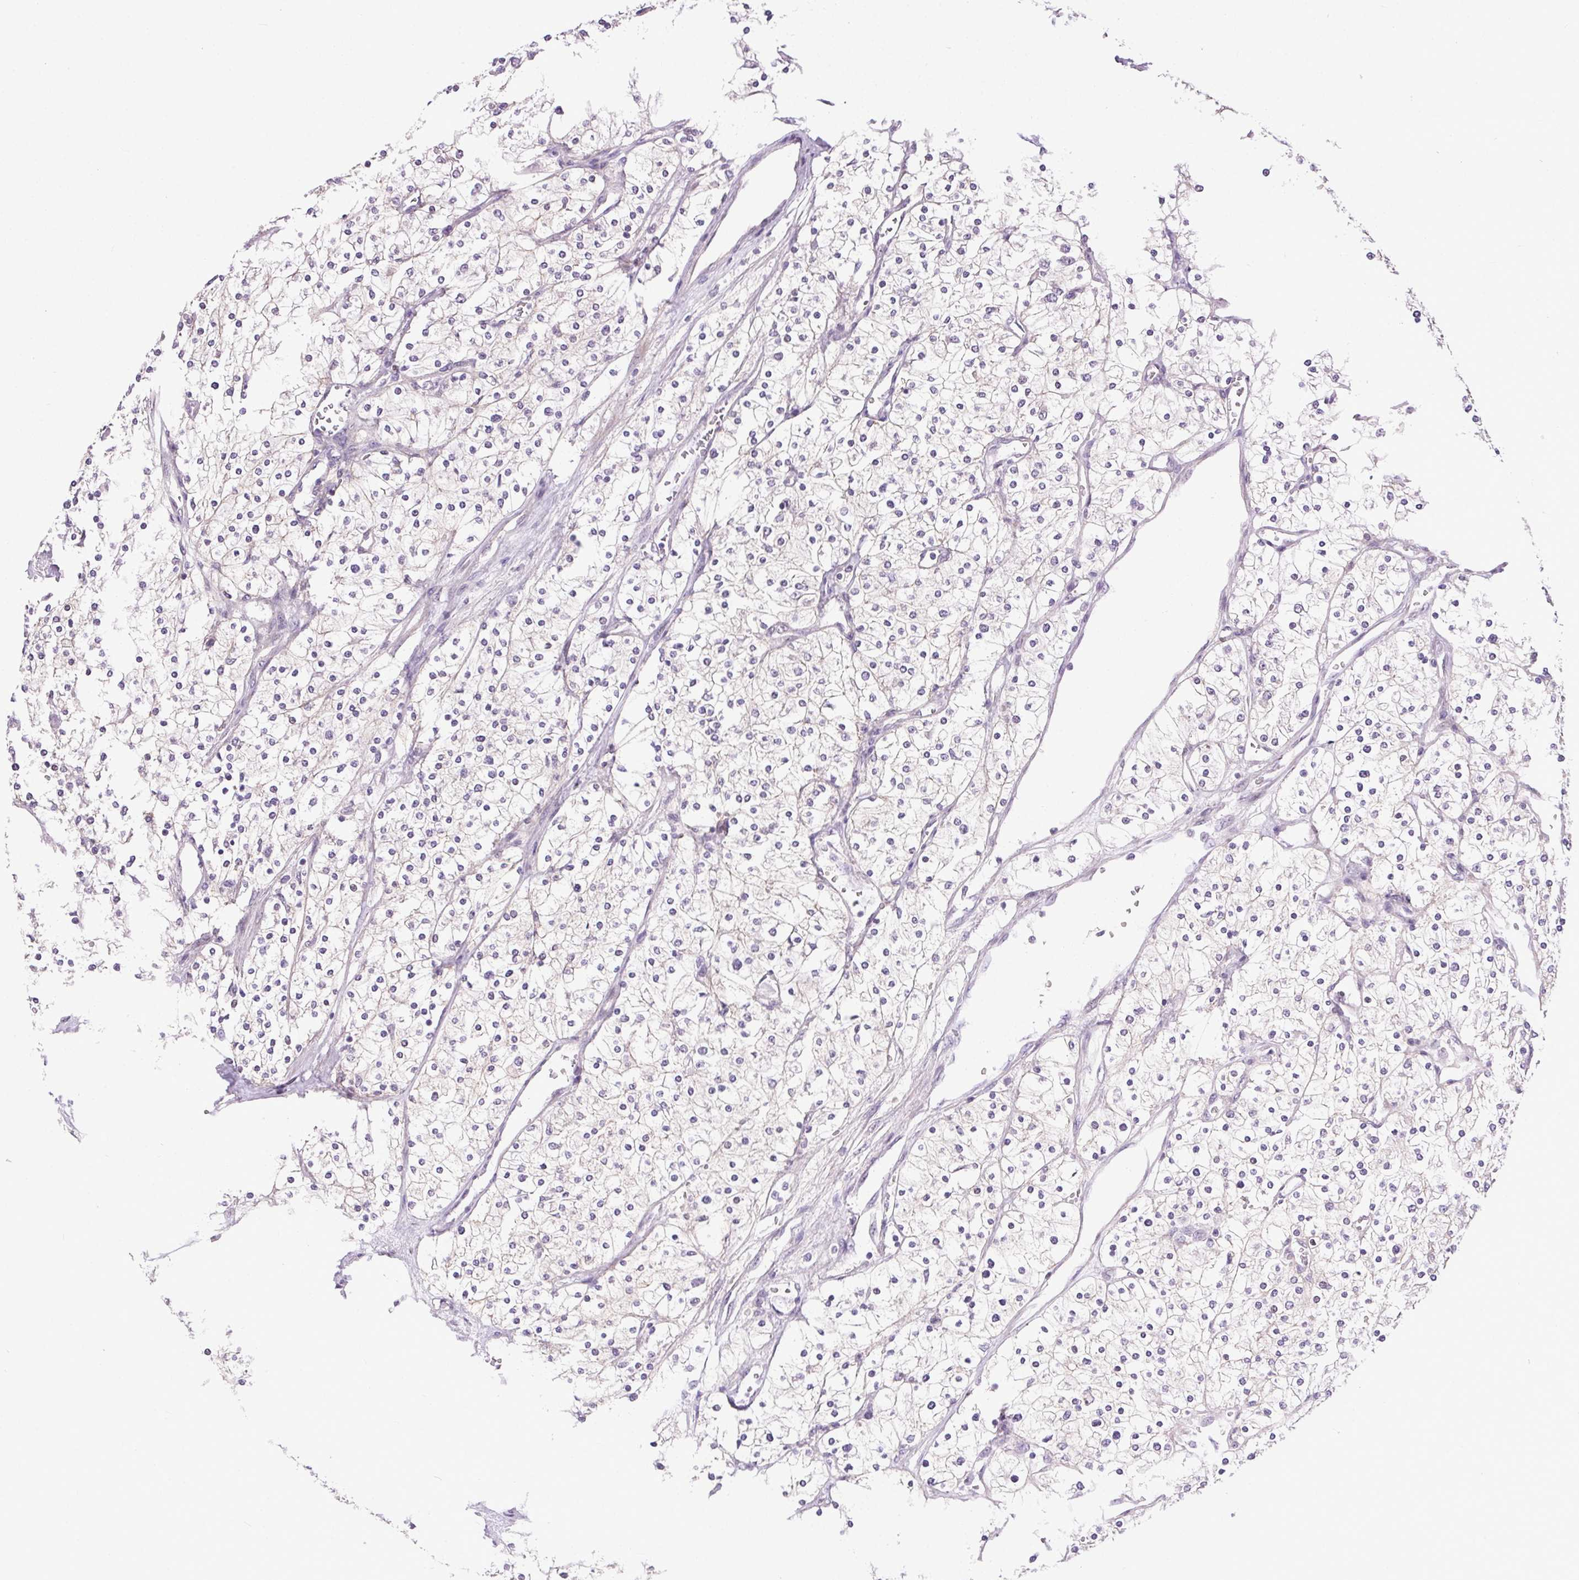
{"staining": {"intensity": "negative", "quantity": "none", "location": "none"}, "tissue": "renal cancer", "cell_type": "Tumor cells", "image_type": "cancer", "snomed": [{"axis": "morphology", "description": "Adenocarcinoma, NOS"}, {"axis": "topography", "description": "Kidney"}], "caption": "A high-resolution micrograph shows immunohistochemistry (IHC) staining of adenocarcinoma (renal), which demonstrates no significant expression in tumor cells.", "gene": "SYT11", "patient": {"sex": "male", "age": 80}}